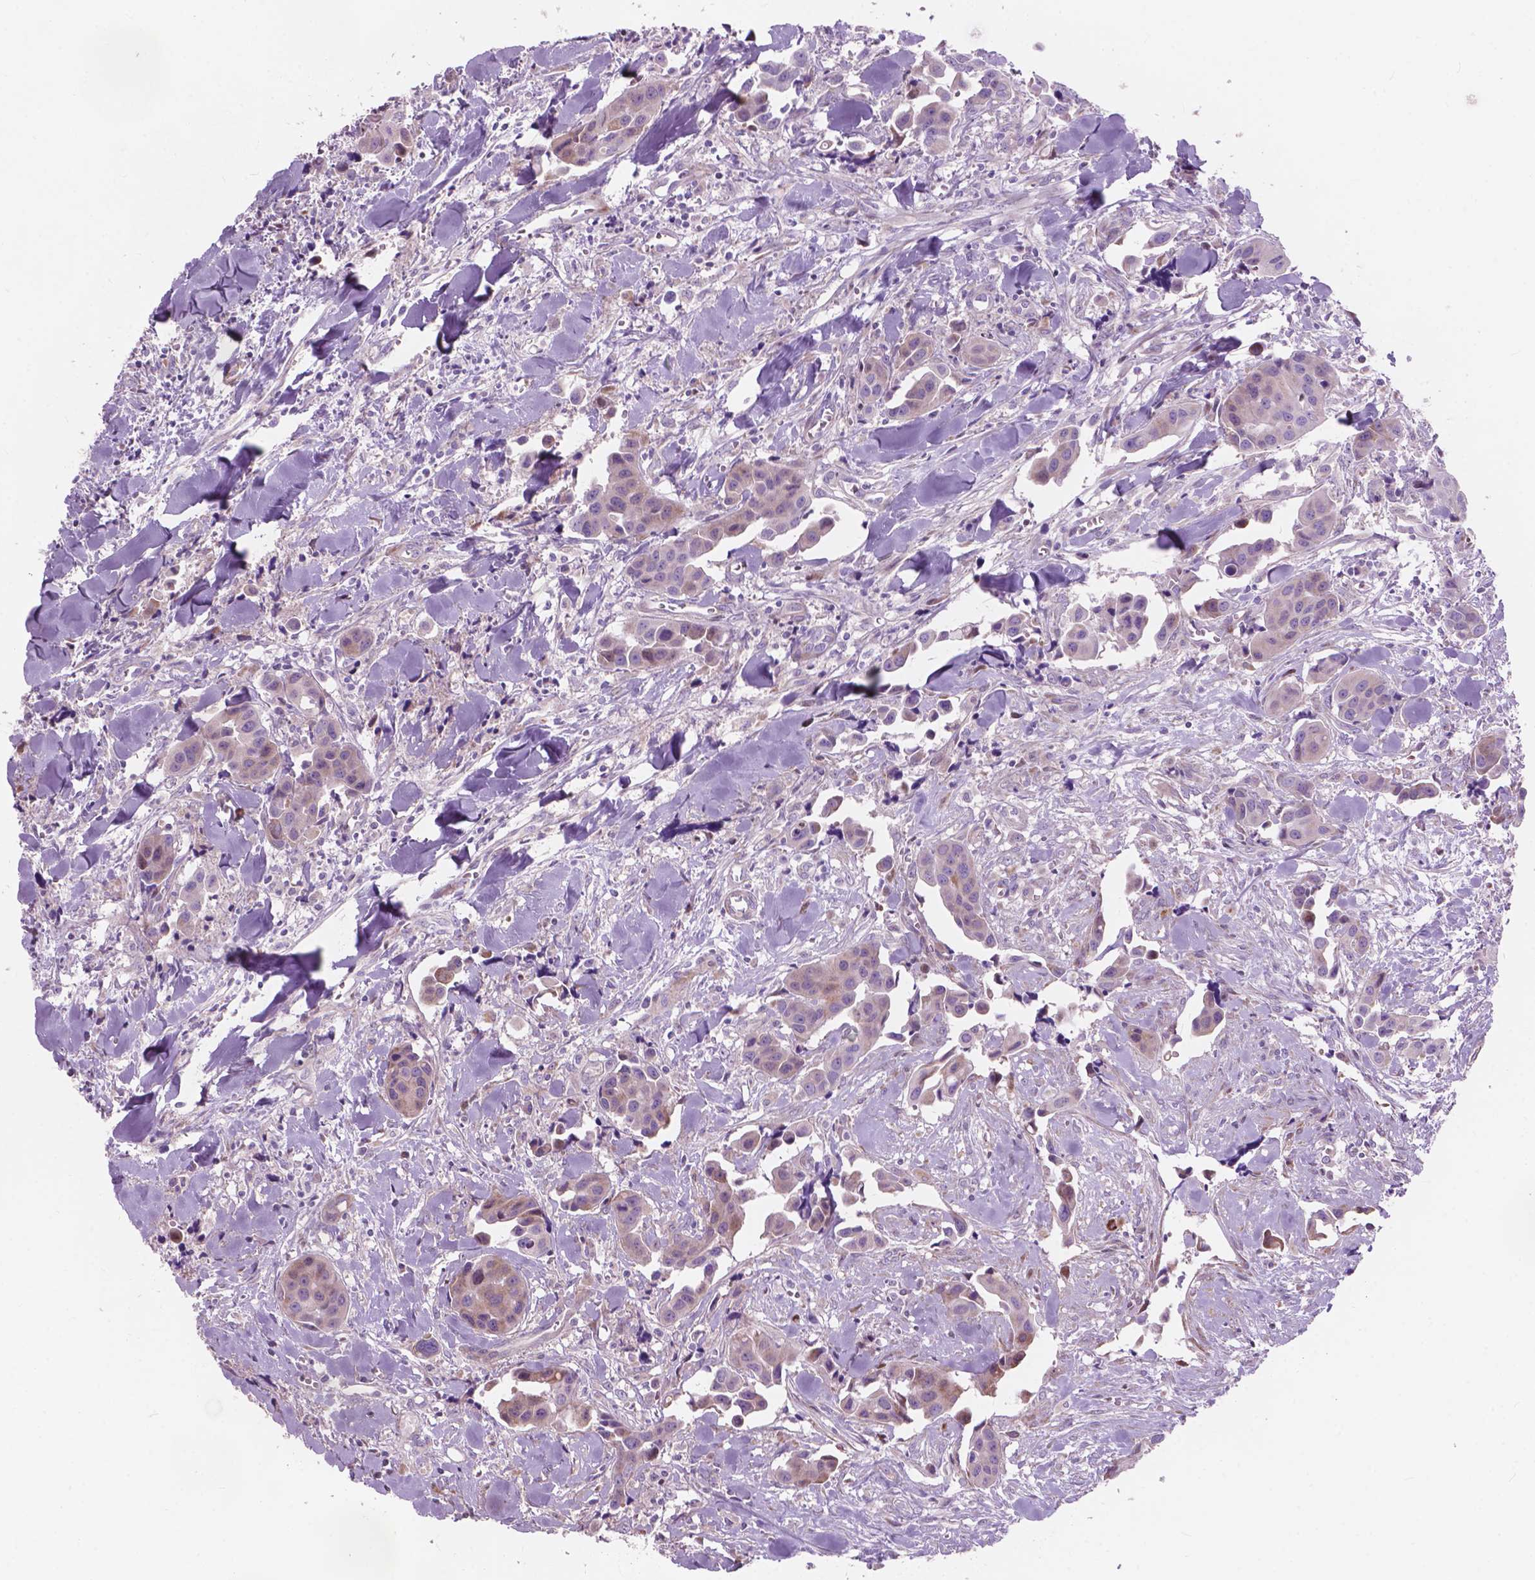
{"staining": {"intensity": "negative", "quantity": "none", "location": "none"}, "tissue": "head and neck cancer", "cell_type": "Tumor cells", "image_type": "cancer", "snomed": [{"axis": "morphology", "description": "Adenocarcinoma, NOS"}, {"axis": "topography", "description": "Head-Neck"}], "caption": "The photomicrograph demonstrates no significant positivity in tumor cells of head and neck cancer (adenocarcinoma). (Immunohistochemistry, brightfield microscopy, high magnification).", "gene": "MORN1", "patient": {"sex": "male", "age": 76}}